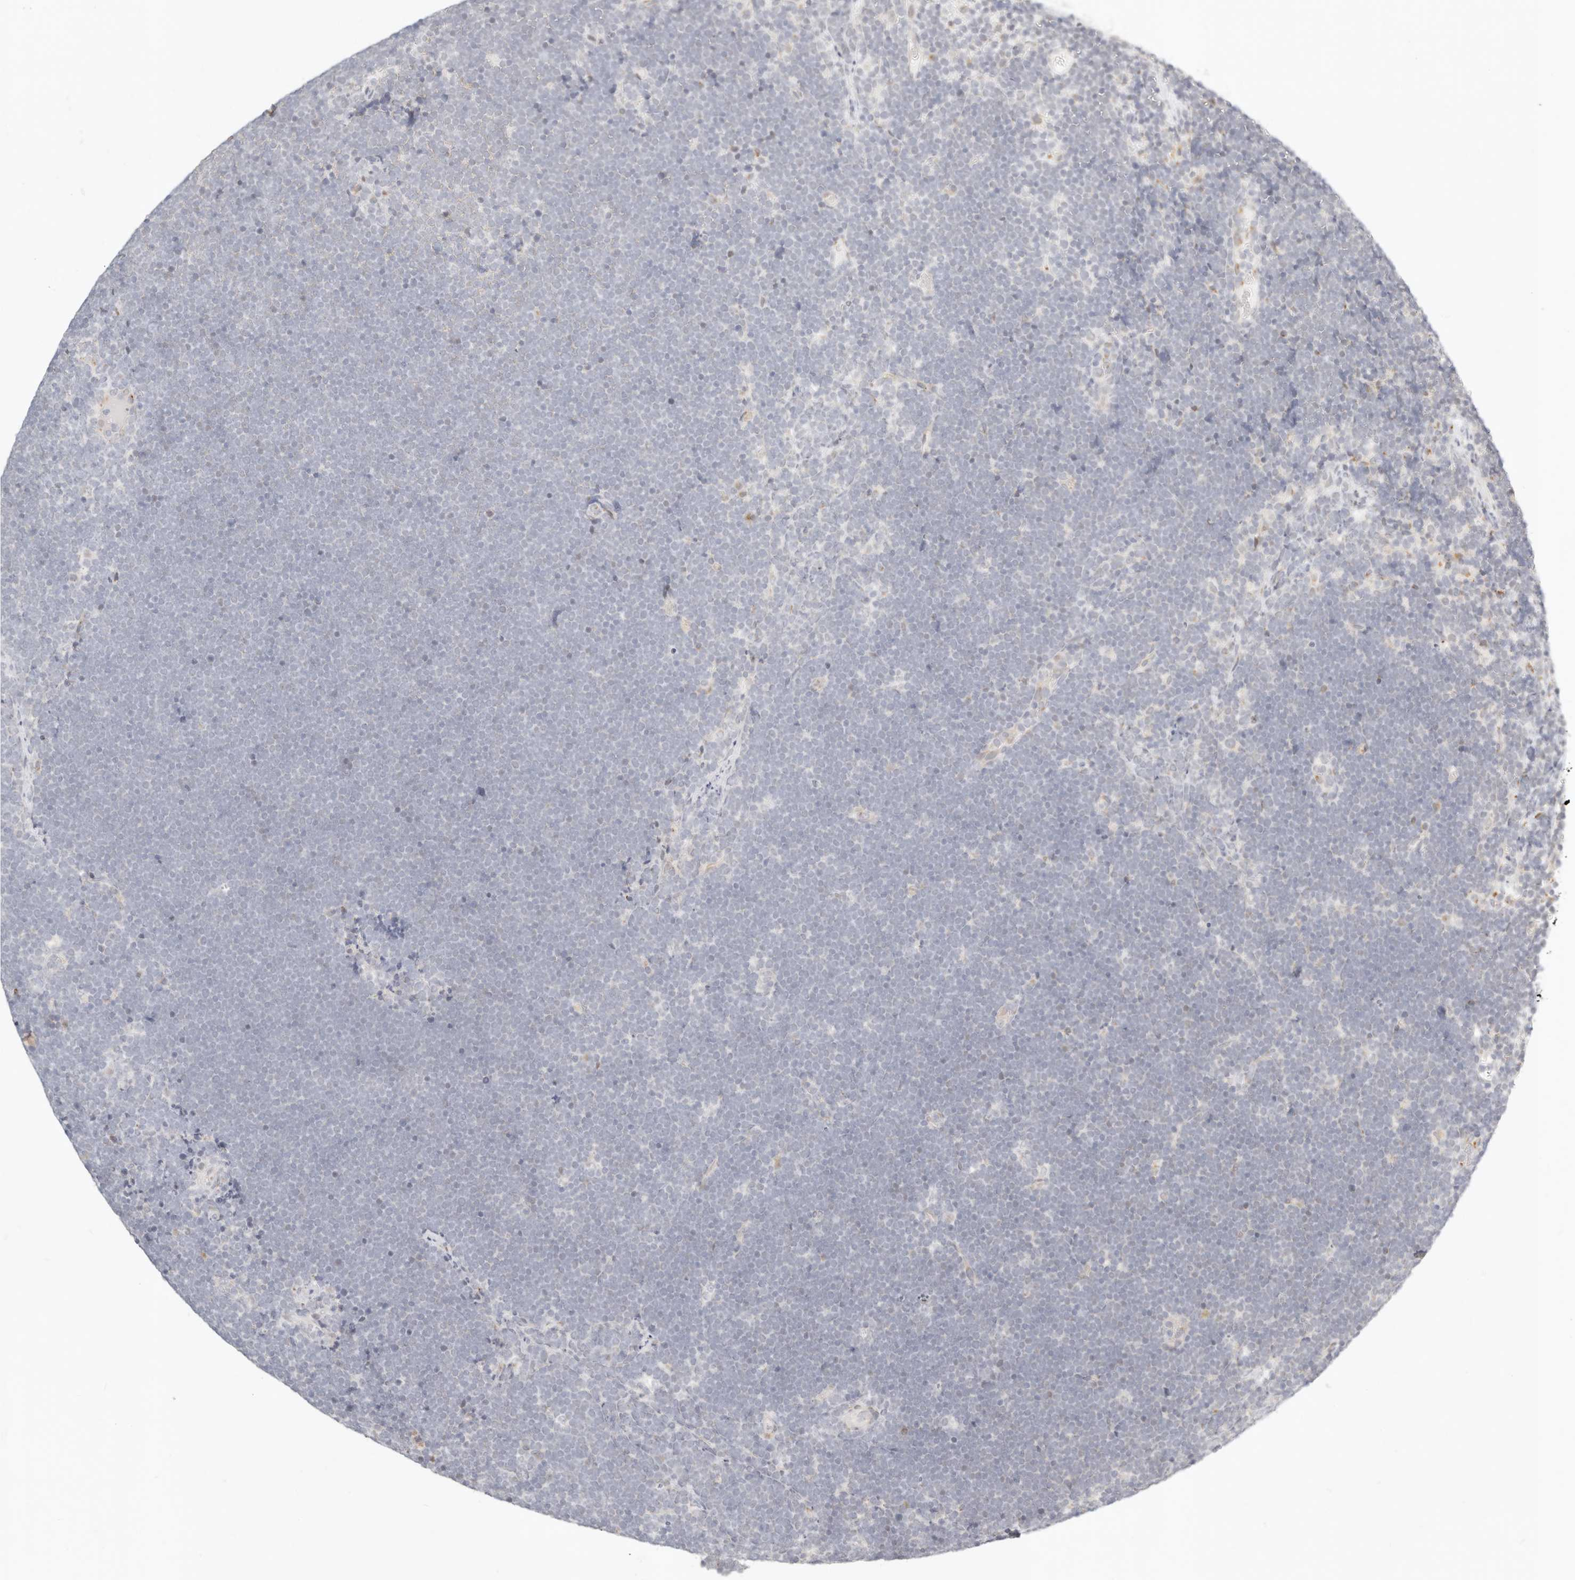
{"staining": {"intensity": "negative", "quantity": "none", "location": "none"}, "tissue": "lymphoma", "cell_type": "Tumor cells", "image_type": "cancer", "snomed": [{"axis": "morphology", "description": "Malignant lymphoma, non-Hodgkin's type, High grade"}, {"axis": "topography", "description": "Lymph node"}], "caption": "This is a micrograph of IHC staining of malignant lymphoma, non-Hodgkin's type (high-grade), which shows no expression in tumor cells. The staining was performed using DAB (3,3'-diaminobenzidine) to visualize the protein expression in brown, while the nuclei were stained in blue with hematoxylin (Magnification: 20x).", "gene": "FAM20B", "patient": {"sex": "male", "age": 13}}